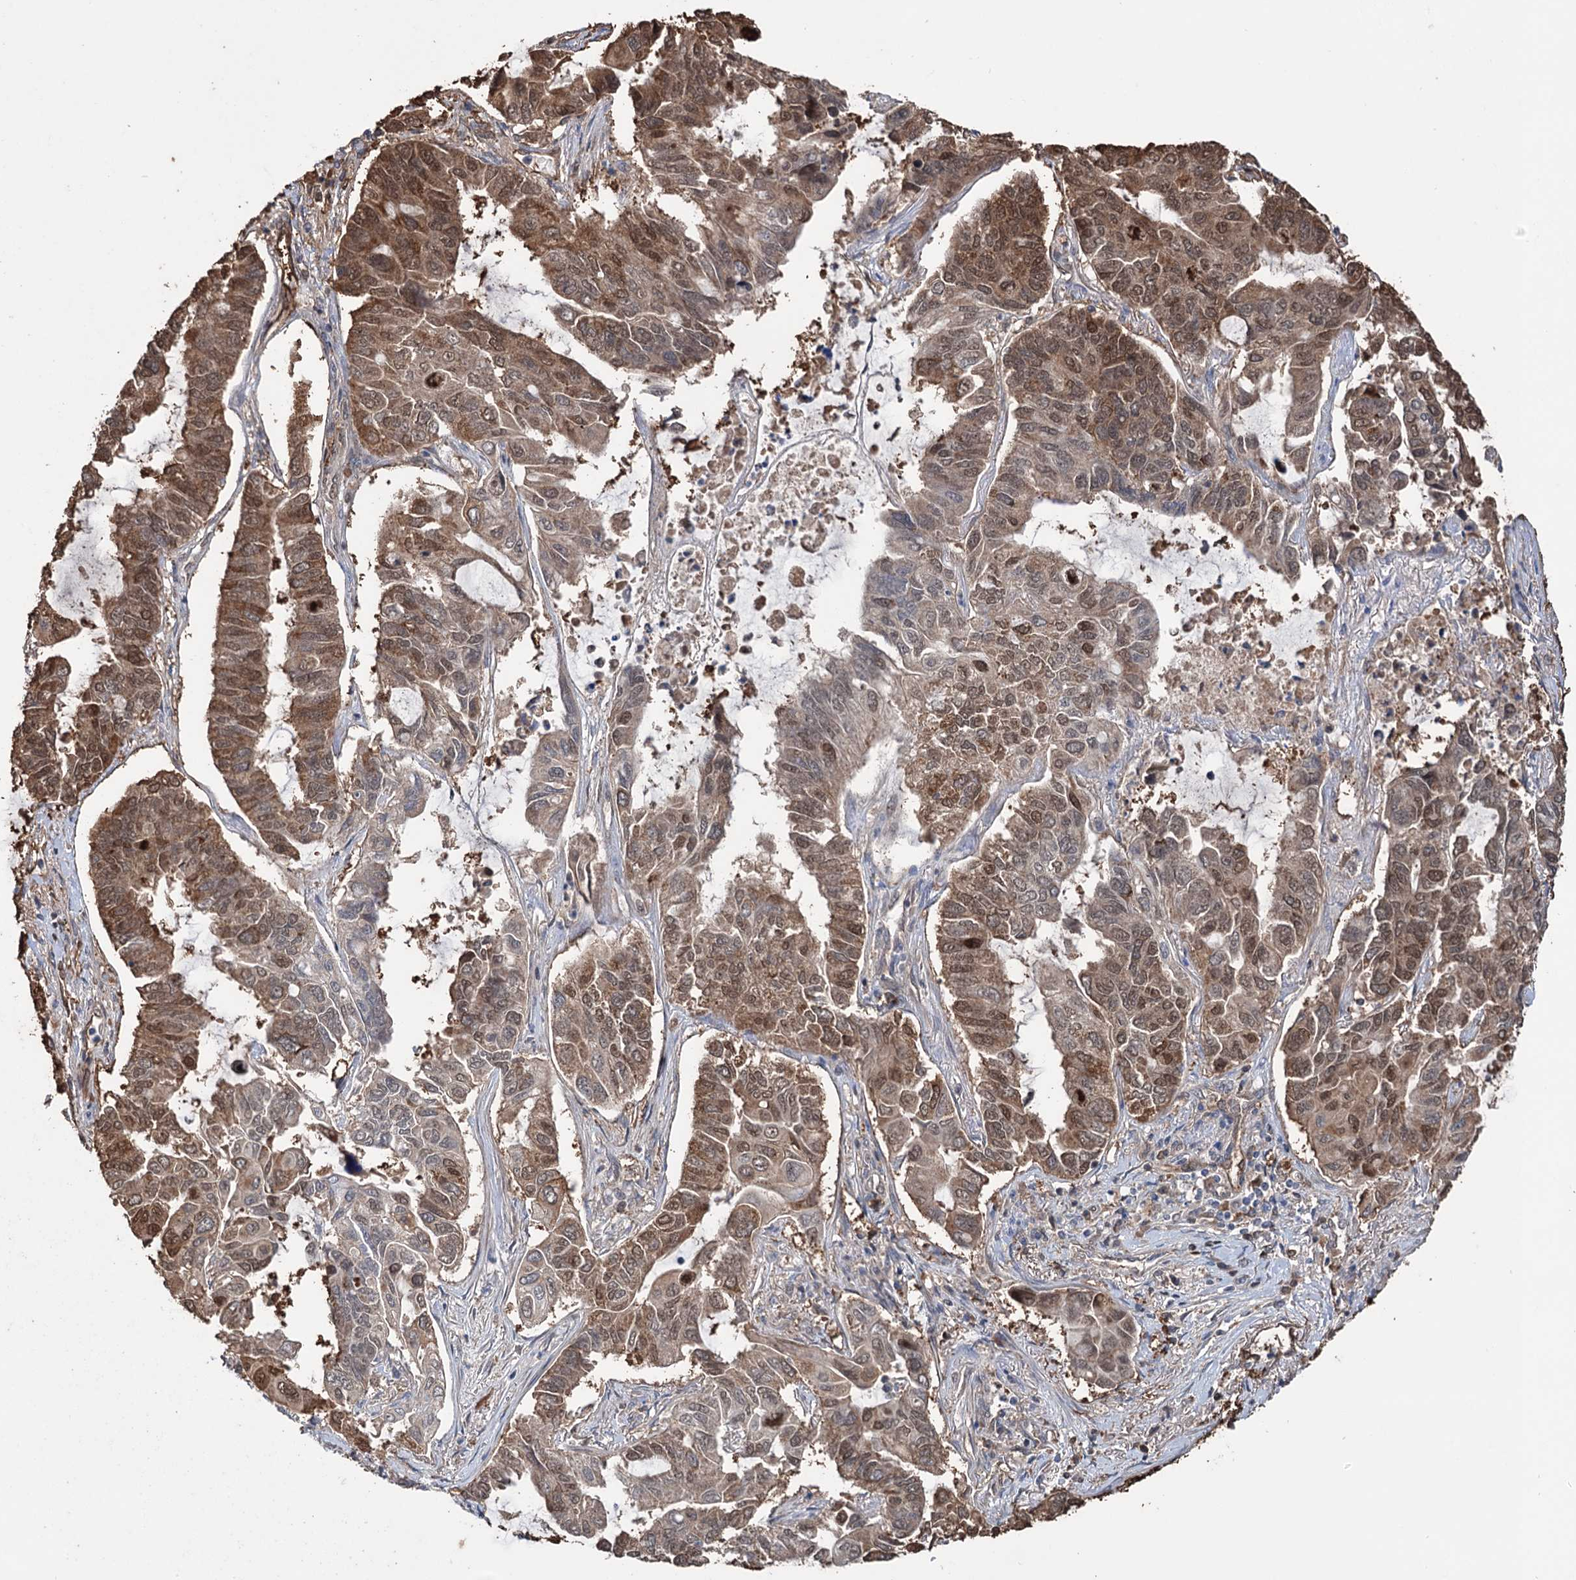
{"staining": {"intensity": "moderate", "quantity": ">75%", "location": "cytoplasmic/membranous,nuclear"}, "tissue": "lung cancer", "cell_type": "Tumor cells", "image_type": "cancer", "snomed": [{"axis": "morphology", "description": "Adenocarcinoma, NOS"}, {"axis": "topography", "description": "Lung"}], "caption": "High-power microscopy captured an IHC photomicrograph of lung adenocarcinoma, revealing moderate cytoplasmic/membranous and nuclear expression in about >75% of tumor cells.", "gene": "NCAPD2", "patient": {"sex": "male", "age": 64}}